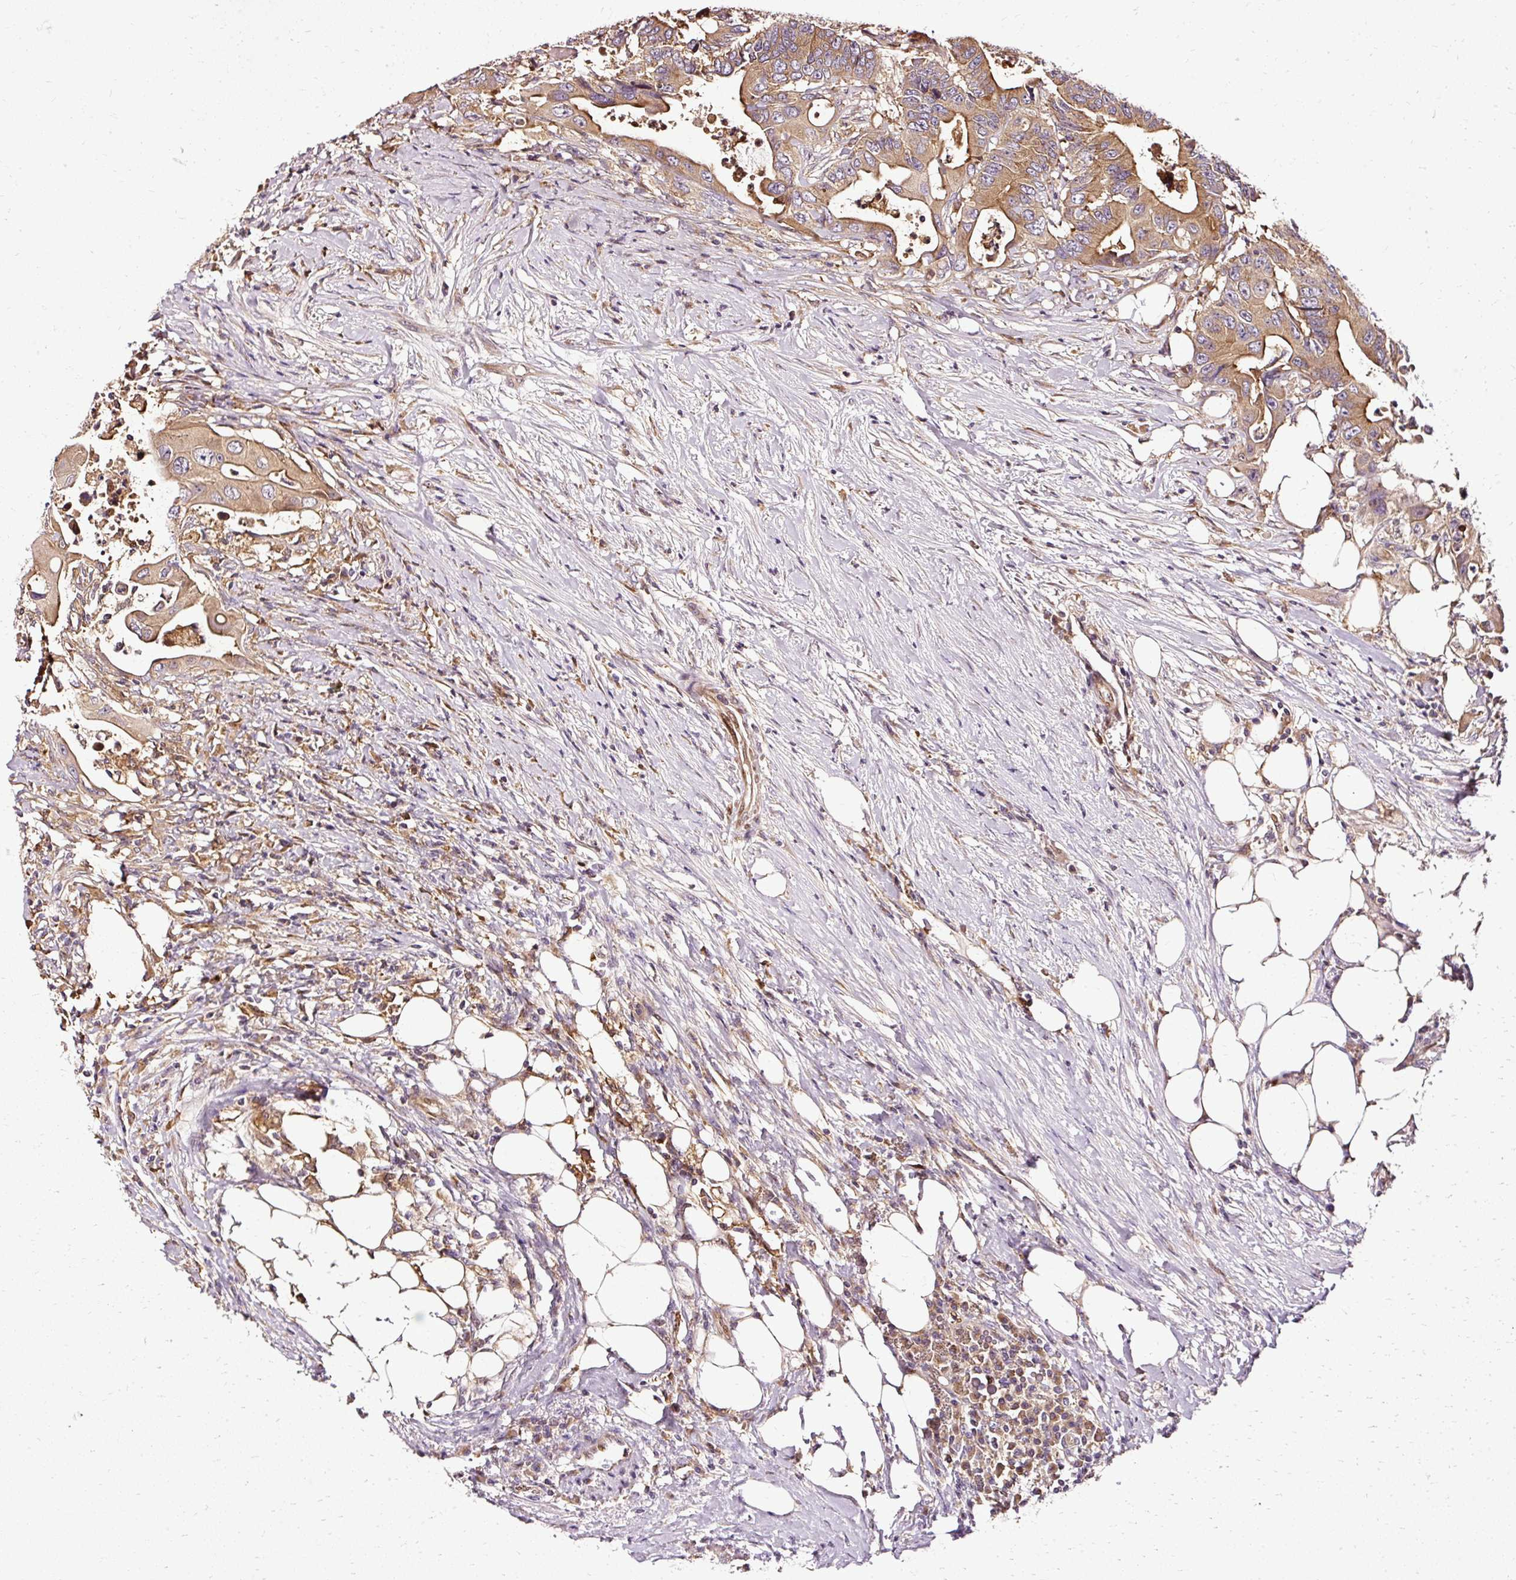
{"staining": {"intensity": "moderate", "quantity": ">75%", "location": "cytoplasmic/membranous"}, "tissue": "colorectal cancer", "cell_type": "Tumor cells", "image_type": "cancer", "snomed": [{"axis": "morphology", "description": "Adenocarcinoma, NOS"}, {"axis": "topography", "description": "Colon"}], "caption": "A photomicrograph of colorectal cancer (adenocarcinoma) stained for a protein shows moderate cytoplasmic/membranous brown staining in tumor cells.", "gene": "NAPA", "patient": {"sex": "male", "age": 71}}